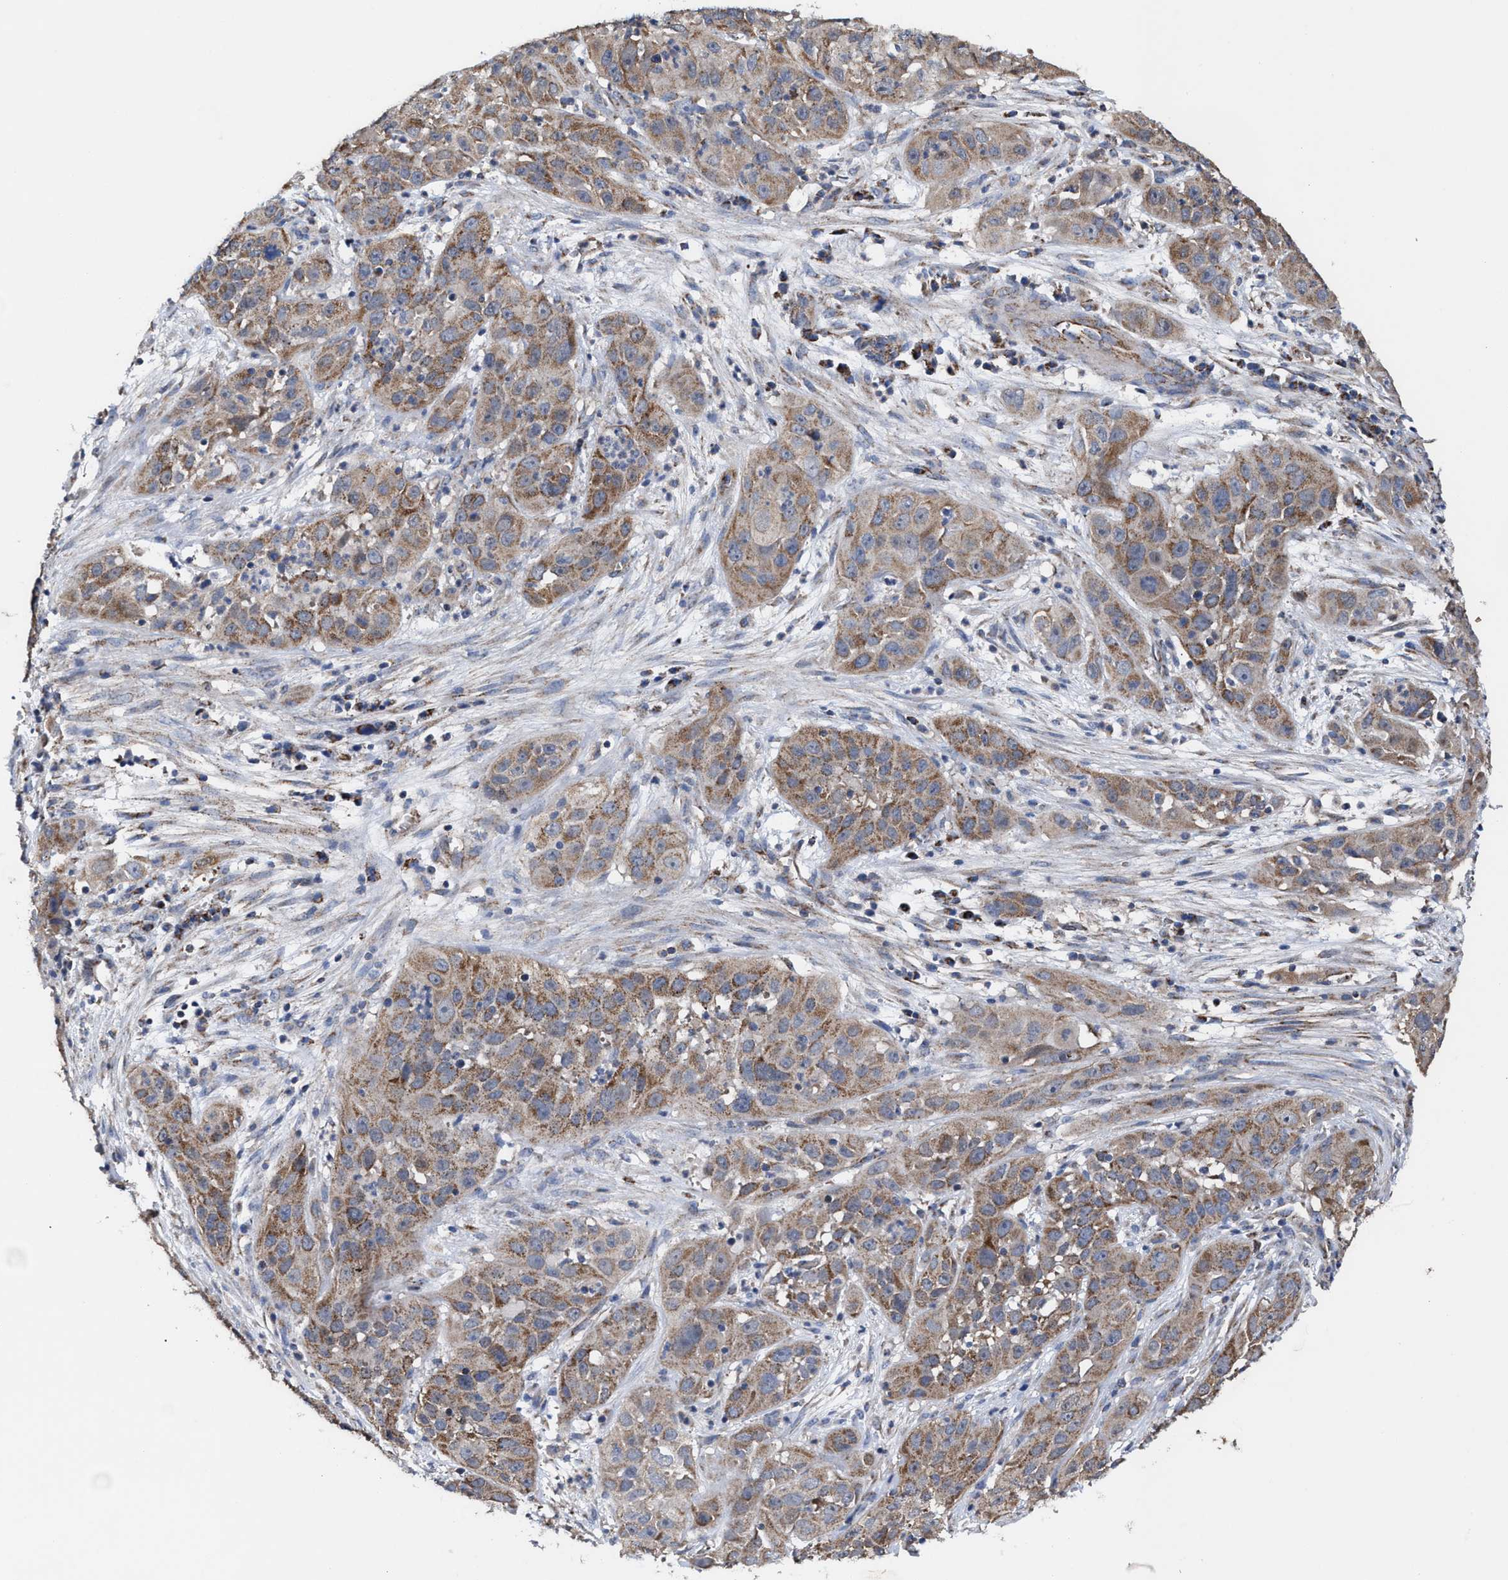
{"staining": {"intensity": "moderate", "quantity": ">75%", "location": "cytoplasmic/membranous"}, "tissue": "cervical cancer", "cell_type": "Tumor cells", "image_type": "cancer", "snomed": [{"axis": "morphology", "description": "Squamous cell carcinoma, NOS"}, {"axis": "topography", "description": "Cervix"}], "caption": "Protein expression analysis of human squamous cell carcinoma (cervical) reveals moderate cytoplasmic/membranous staining in approximately >75% of tumor cells.", "gene": "MECR", "patient": {"sex": "female", "age": 32}}